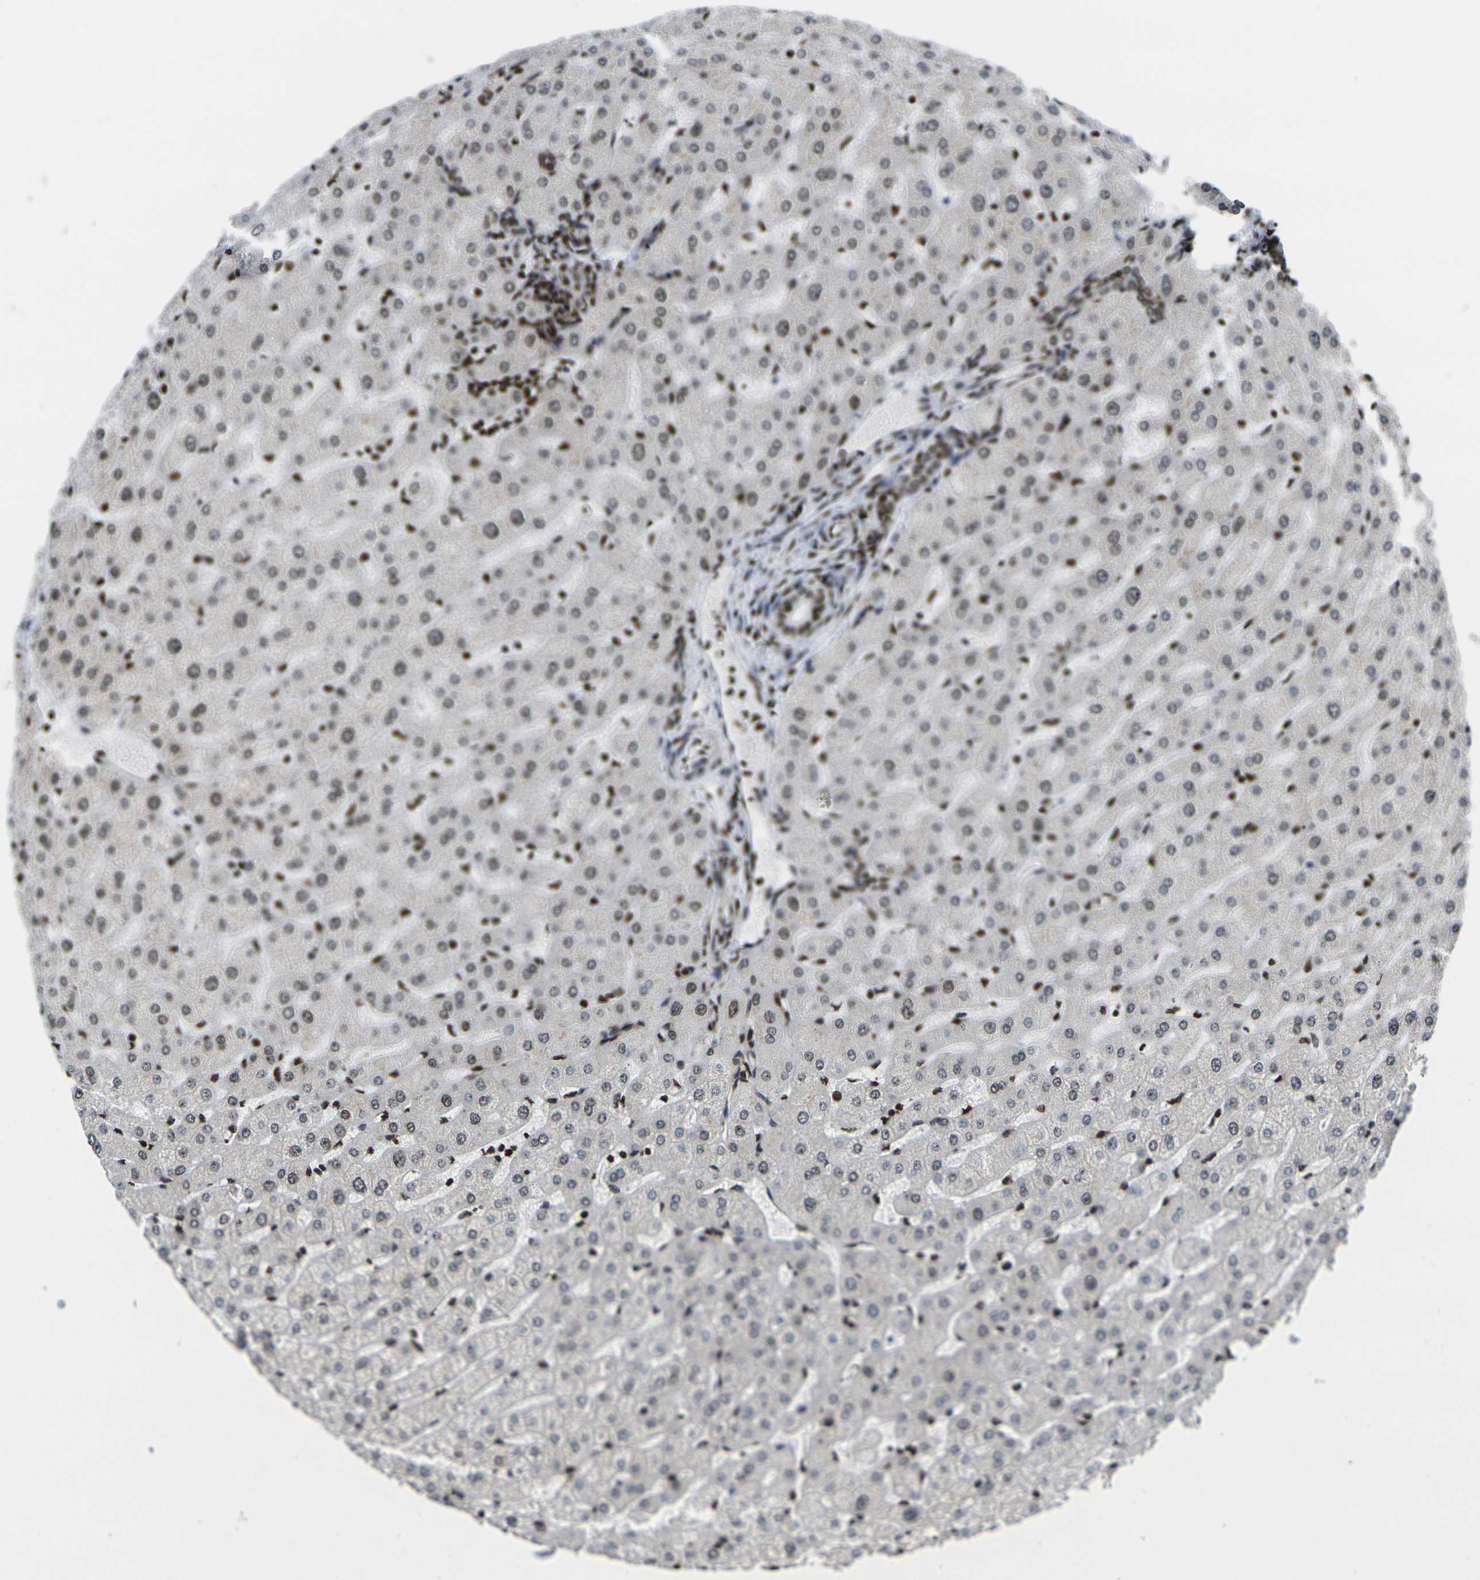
{"staining": {"intensity": "moderate", "quantity": ">75%", "location": "nuclear"}, "tissue": "liver", "cell_type": "Cholangiocytes", "image_type": "normal", "snomed": [{"axis": "morphology", "description": "Normal tissue, NOS"}, {"axis": "morphology", "description": "Fibrosis, NOS"}, {"axis": "topography", "description": "Liver"}], "caption": "Immunohistochemical staining of unremarkable liver exhibits moderate nuclear protein expression in approximately >75% of cholangiocytes. Nuclei are stained in blue.", "gene": "H1", "patient": {"sex": "female", "age": 29}}